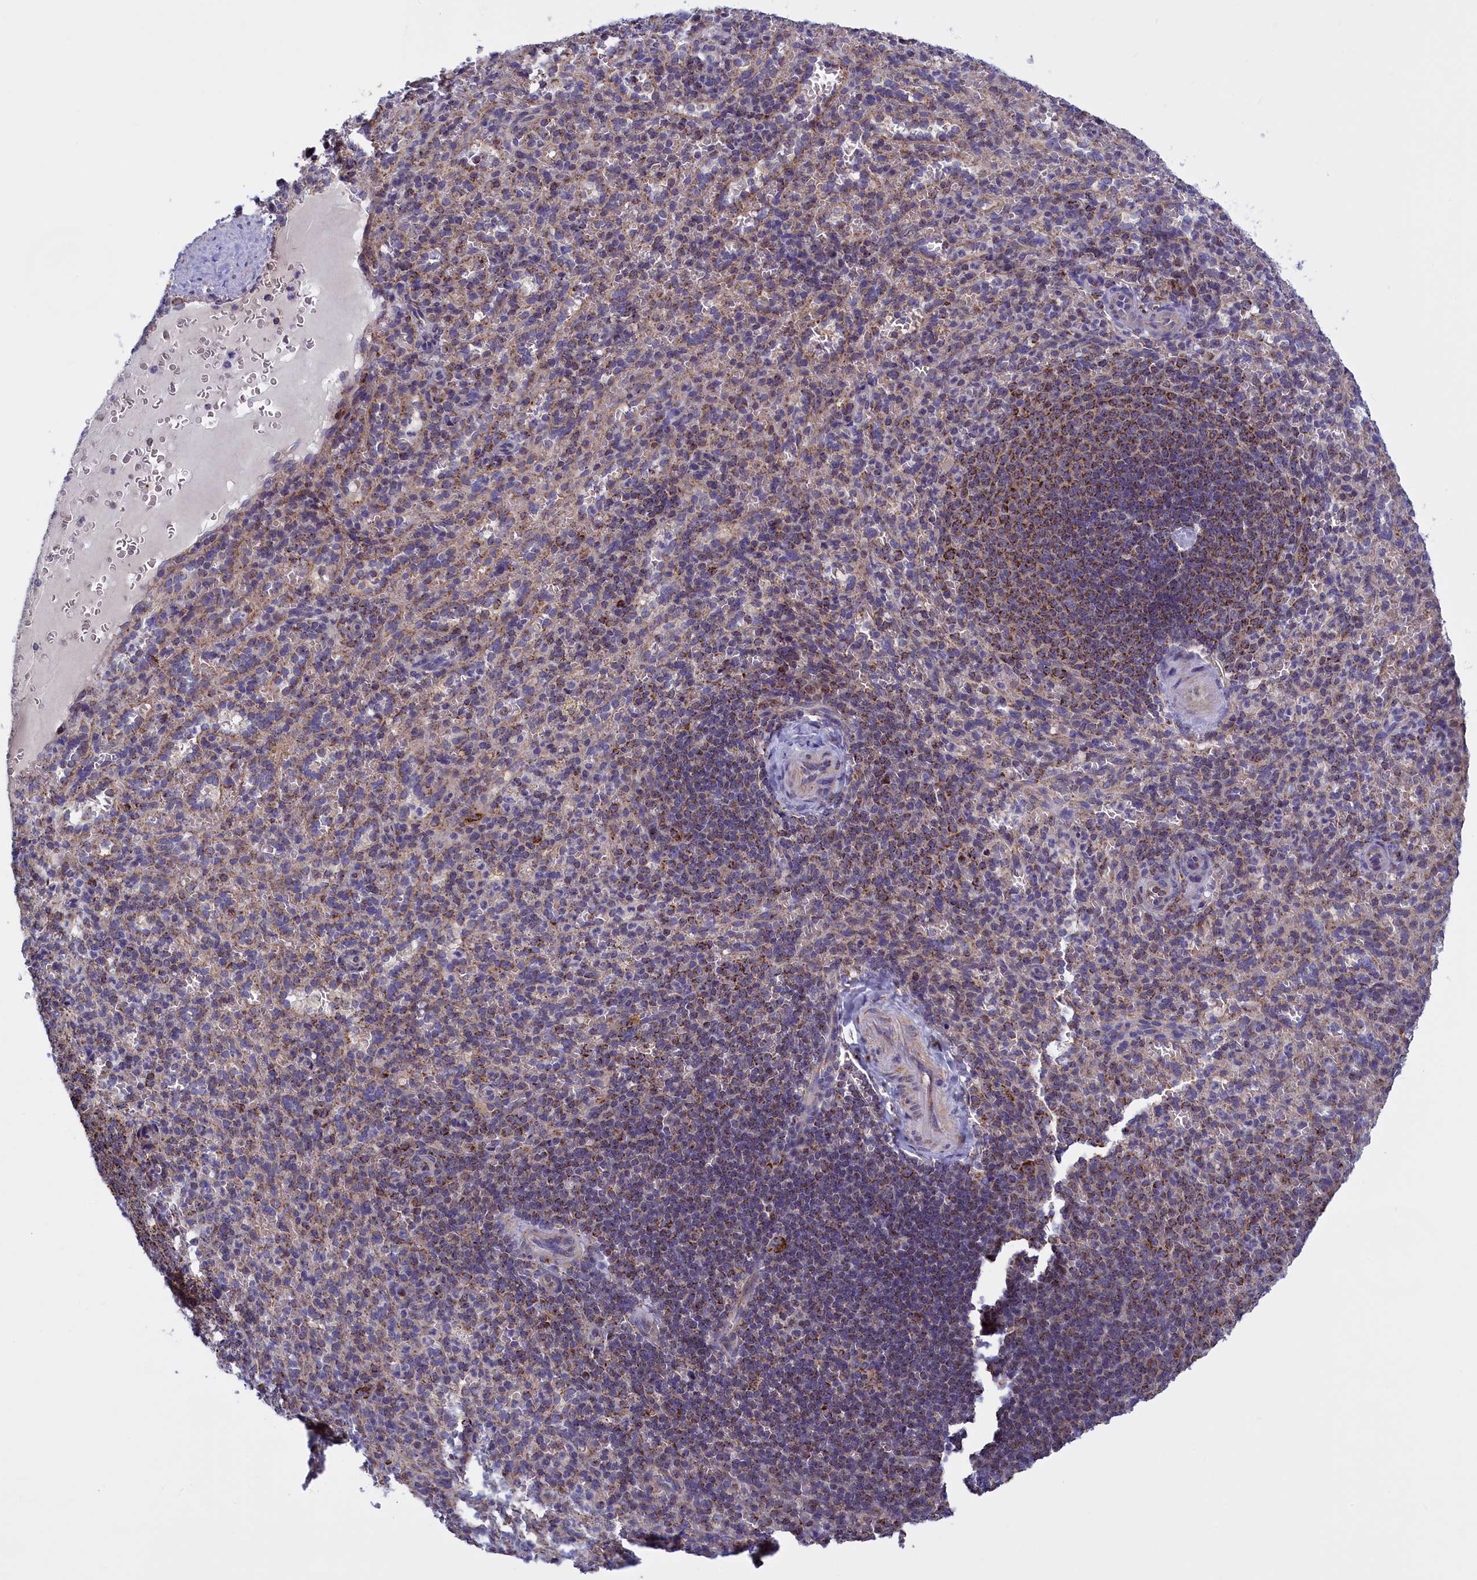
{"staining": {"intensity": "moderate", "quantity": "<25%", "location": "cytoplasmic/membranous"}, "tissue": "spleen", "cell_type": "Cells in red pulp", "image_type": "normal", "snomed": [{"axis": "morphology", "description": "Normal tissue, NOS"}, {"axis": "topography", "description": "Spleen"}], "caption": "Moderate cytoplasmic/membranous expression for a protein is seen in approximately <25% of cells in red pulp of unremarkable spleen using immunohistochemistry.", "gene": "IFT122", "patient": {"sex": "female", "age": 21}}